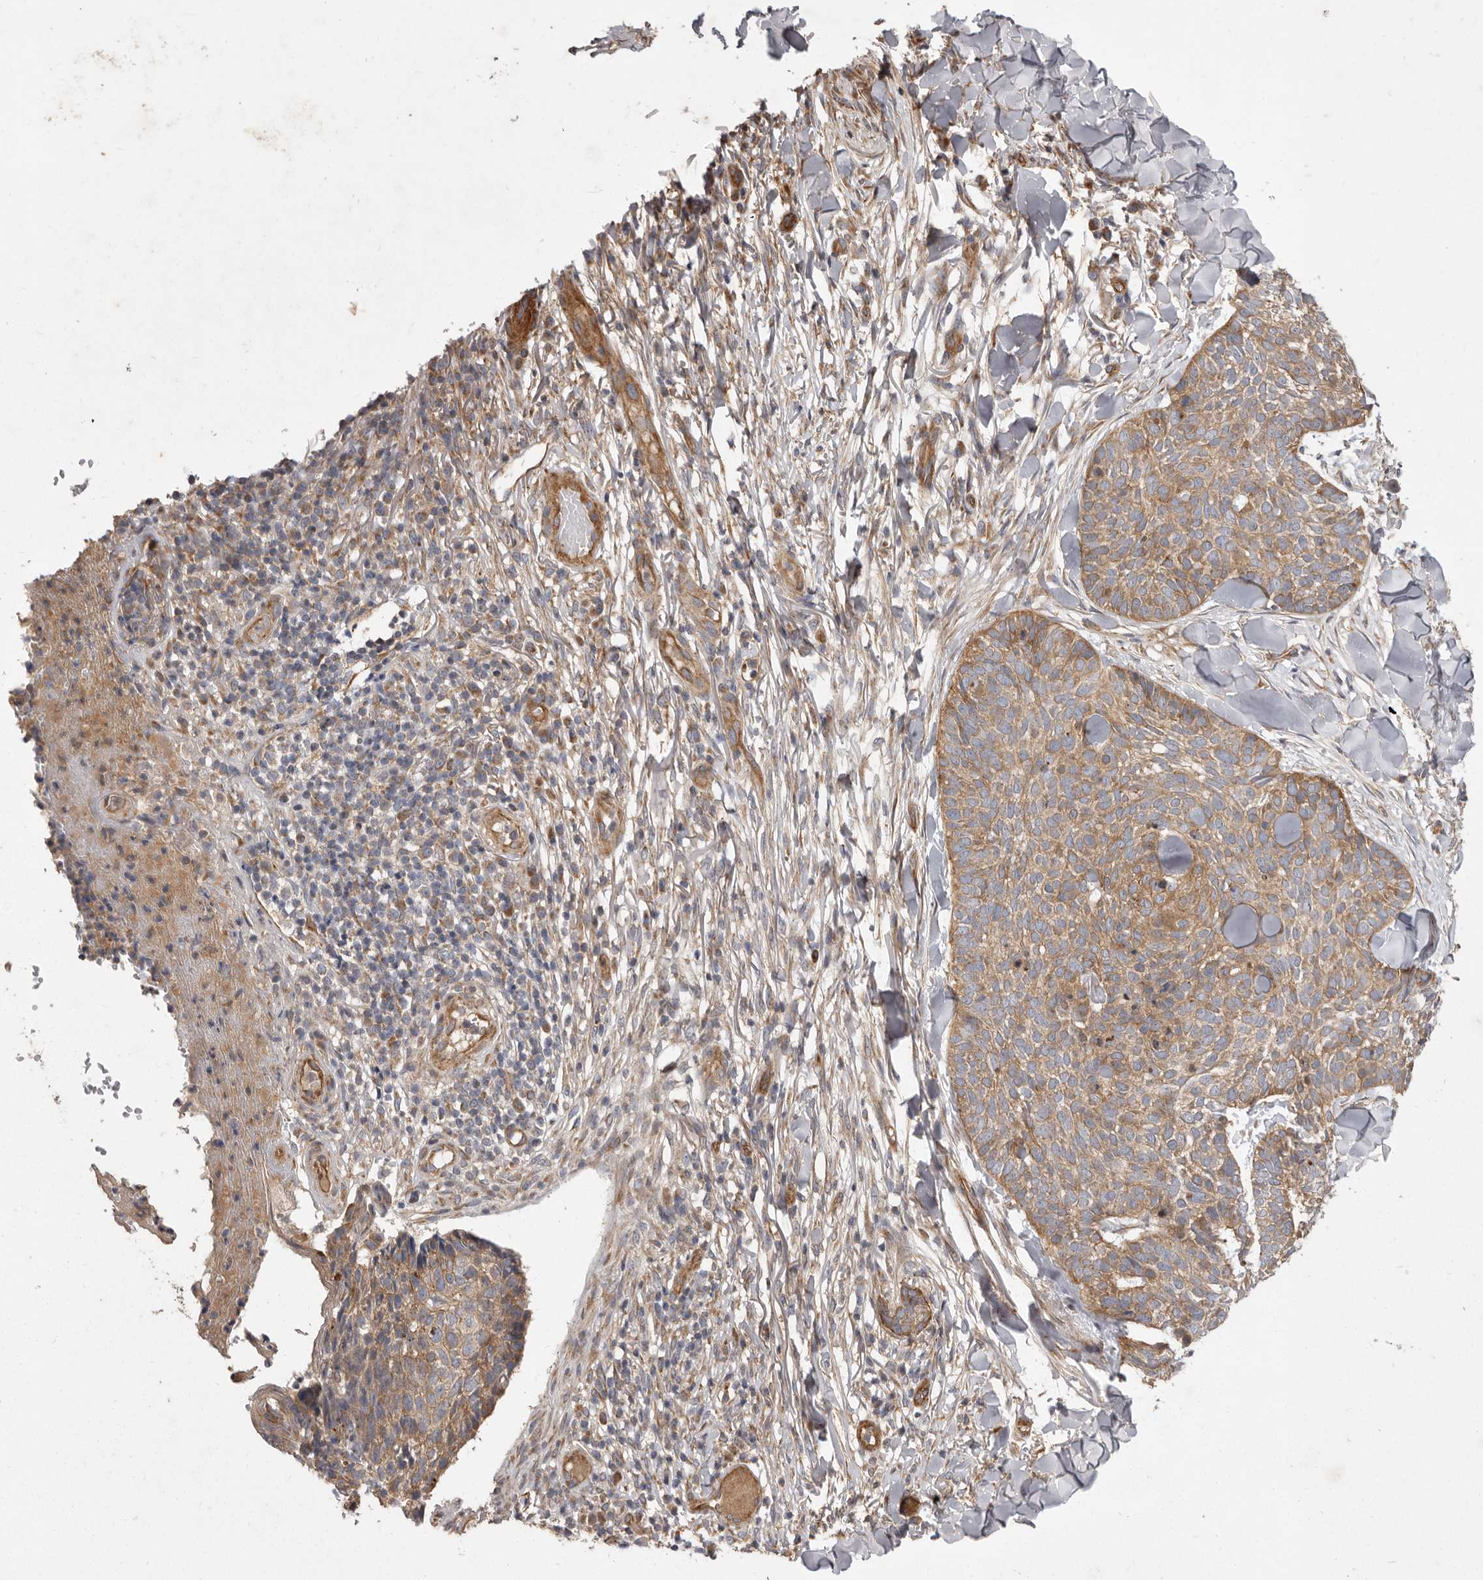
{"staining": {"intensity": "moderate", "quantity": ">75%", "location": "cytoplasmic/membranous"}, "tissue": "skin cancer", "cell_type": "Tumor cells", "image_type": "cancer", "snomed": [{"axis": "morphology", "description": "Normal tissue, NOS"}, {"axis": "morphology", "description": "Basal cell carcinoma"}, {"axis": "topography", "description": "Skin"}], "caption": "Immunohistochemical staining of skin cancer shows medium levels of moderate cytoplasmic/membranous protein positivity in about >75% of tumor cells.", "gene": "VPS45", "patient": {"sex": "male", "age": 67}}